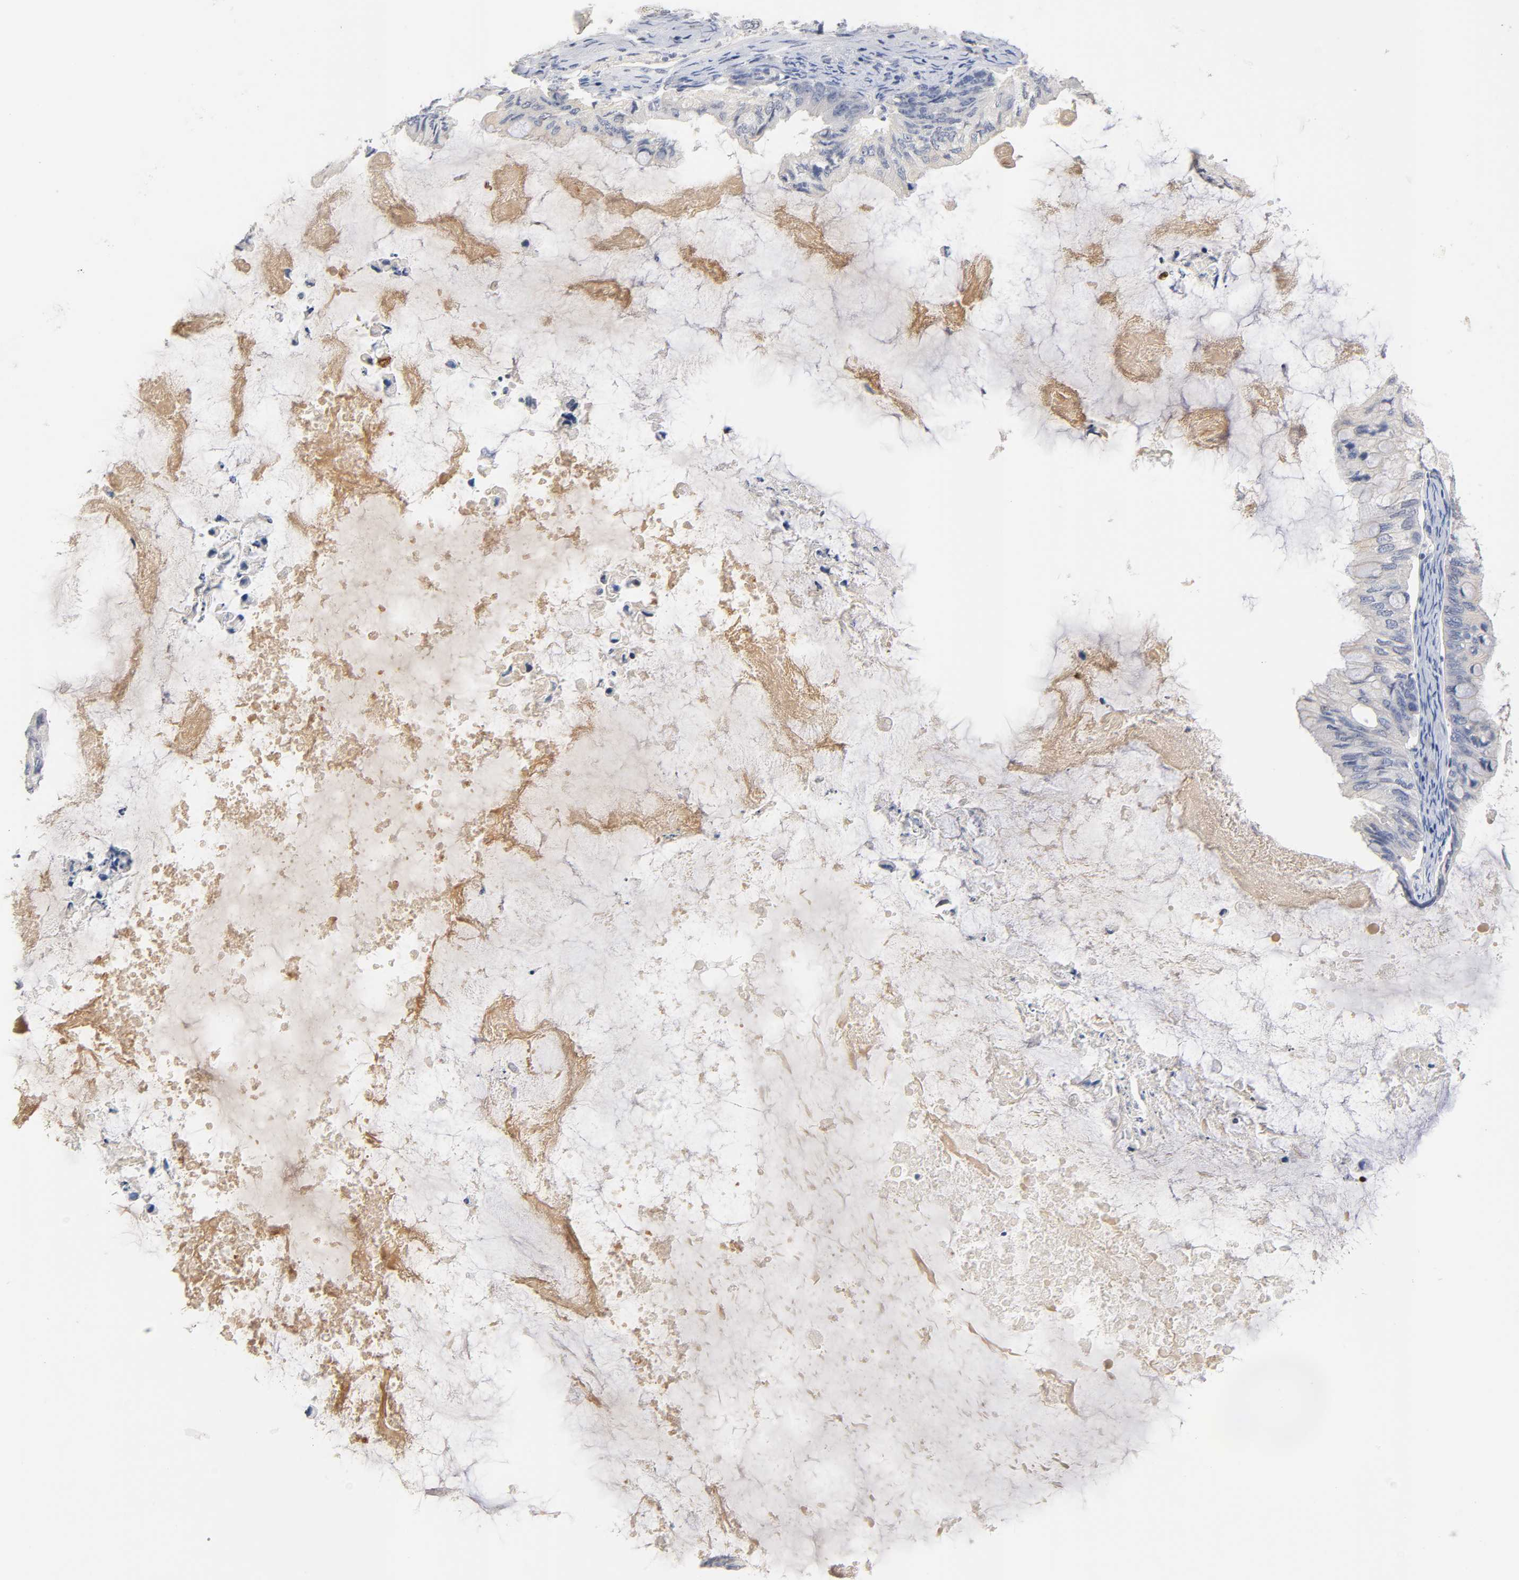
{"staining": {"intensity": "negative", "quantity": "none", "location": "none"}, "tissue": "ovarian cancer", "cell_type": "Tumor cells", "image_type": "cancer", "snomed": [{"axis": "morphology", "description": "Cystadenocarcinoma, mucinous, NOS"}, {"axis": "topography", "description": "Ovary"}], "caption": "Immunohistochemical staining of human ovarian cancer (mucinous cystadenocarcinoma) displays no significant positivity in tumor cells.", "gene": "OVOL1", "patient": {"sex": "female", "age": 80}}